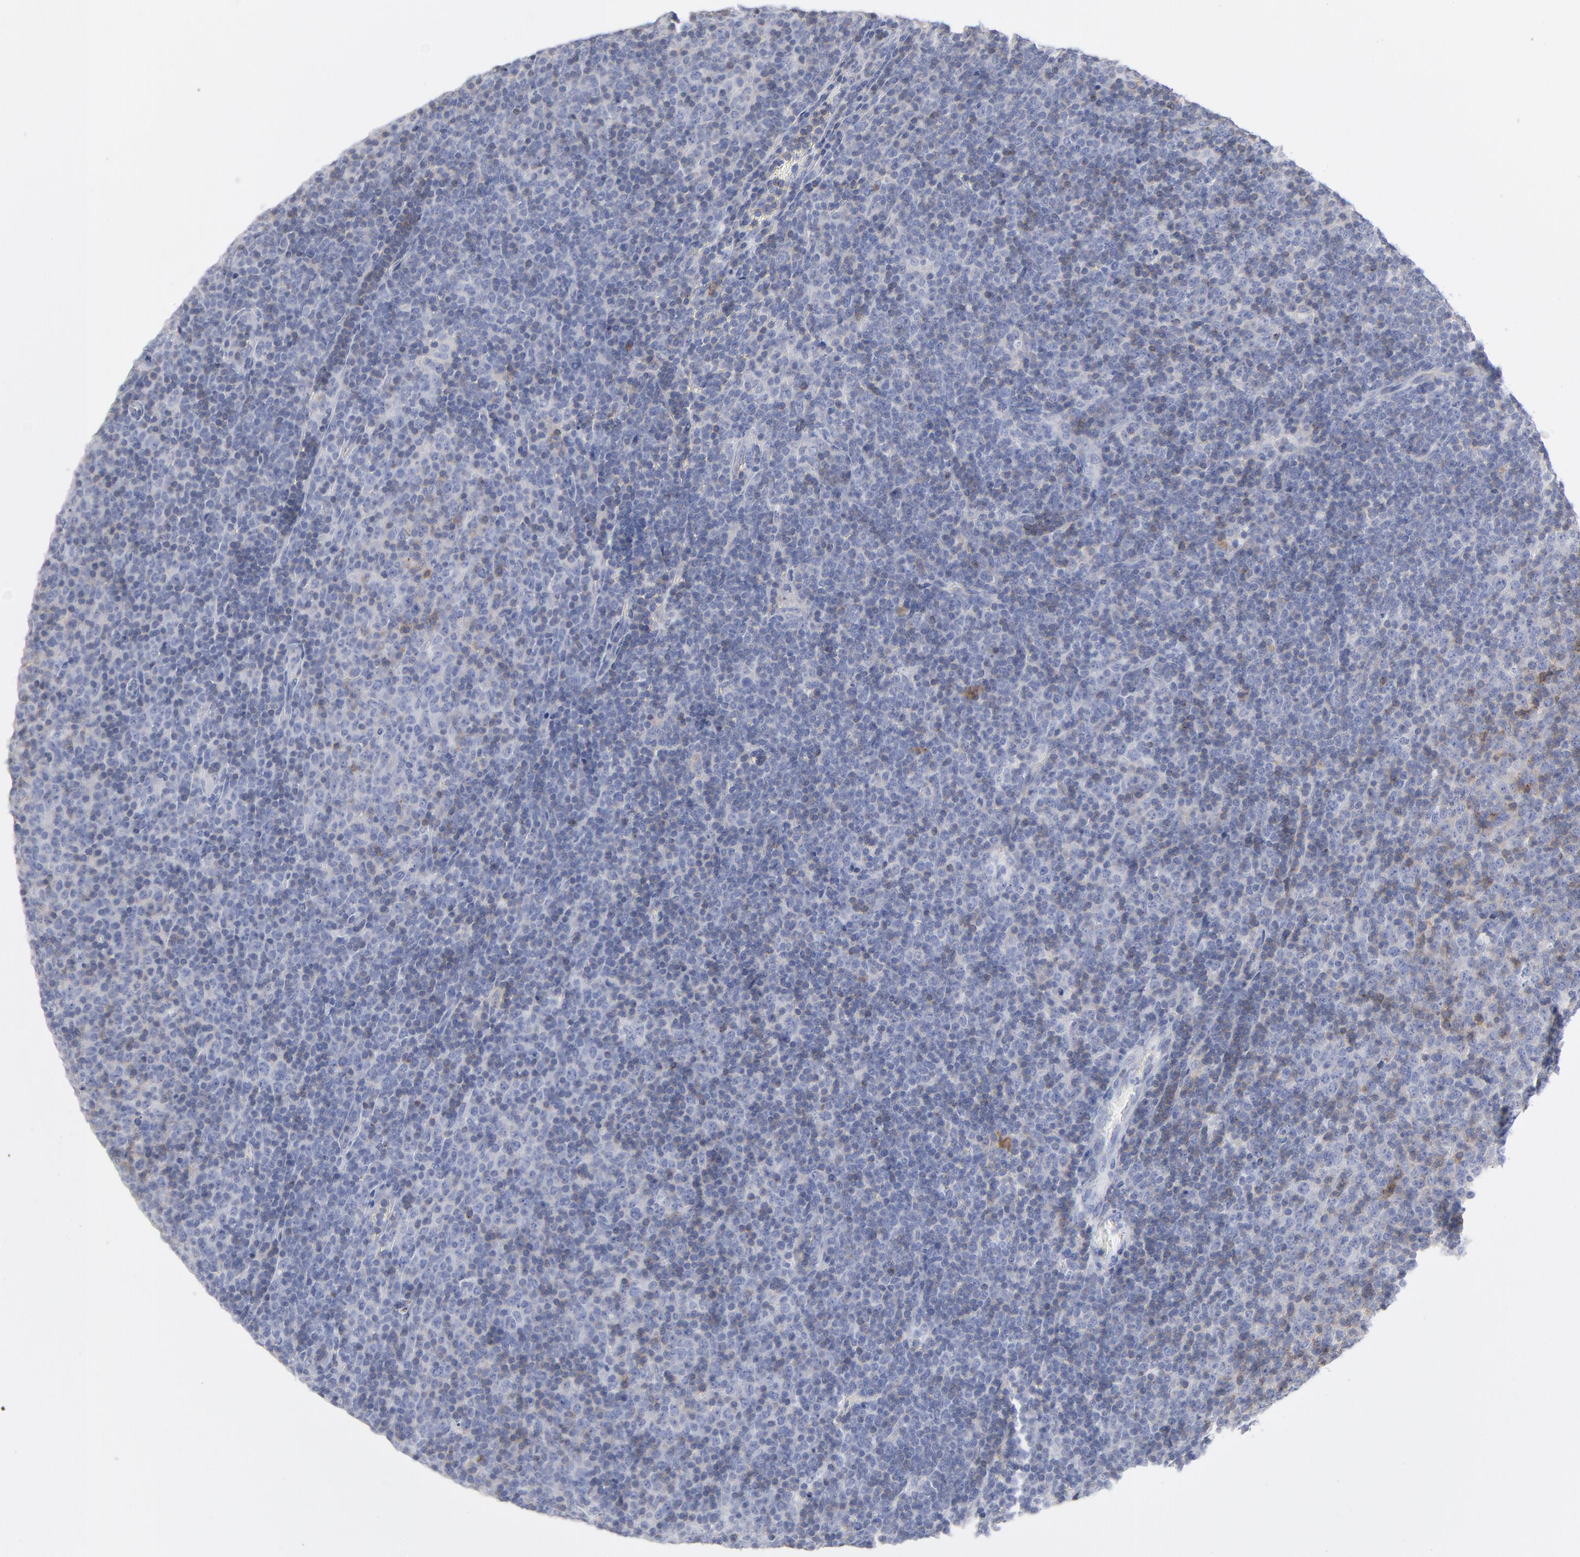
{"staining": {"intensity": "negative", "quantity": "none", "location": "none"}, "tissue": "lymphoma", "cell_type": "Tumor cells", "image_type": "cancer", "snomed": [{"axis": "morphology", "description": "Malignant lymphoma, non-Hodgkin's type, Low grade"}, {"axis": "topography", "description": "Lymph node"}], "caption": "A high-resolution photomicrograph shows immunohistochemistry staining of malignant lymphoma, non-Hodgkin's type (low-grade), which shows no significant positivity in tumor cells. (DAB IHC, high magnification).", "gene": "P2RY8", "patient": {"sex": "male", "age": 70}}